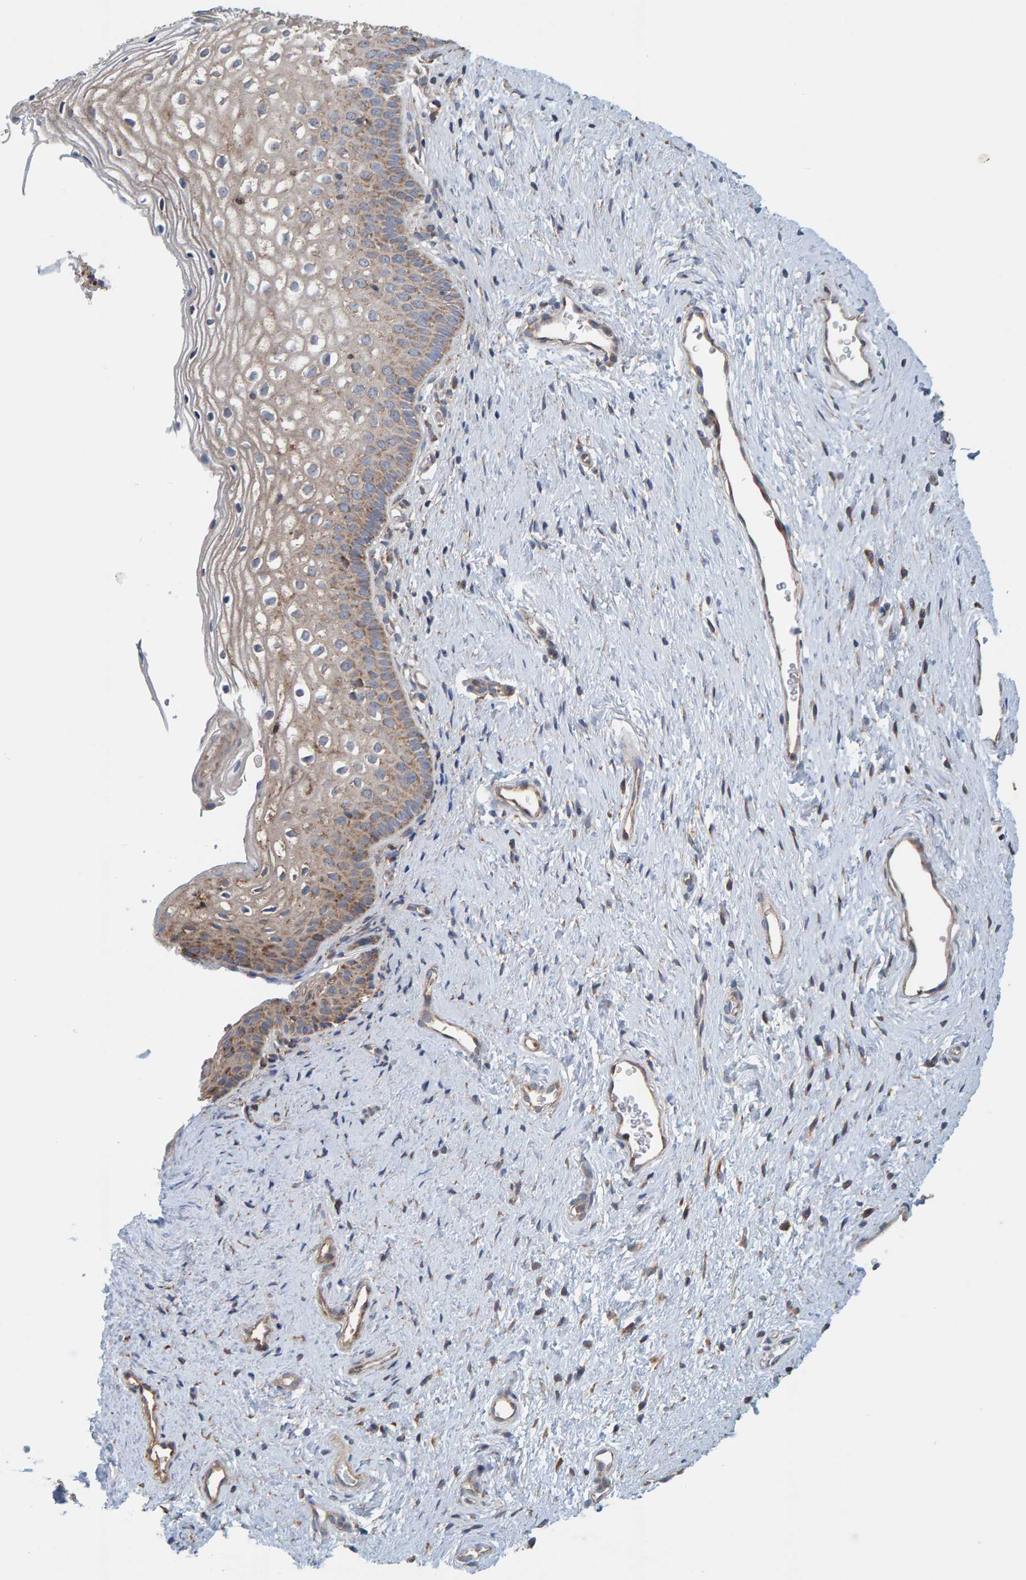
{"staining": {"intensity": "moderate", "quantity": ">75%", "location": "cytoplasmic/membranous"}, "tissue": "cervix", "cell_type": "Glandular cells", "image_type": "normal", "snomed": [{"axis": "morphology", "description": "Normal tissue, NOS"}, {"axis": "topography", "description": "Cervix"}], "caption": "A brown stain shows moderate cytoplasmic/membranous expression of a protein in glandular cells of benign human cervix.", "gene": "MRPL45", "patient": {"sex": "female", "age": 27}}